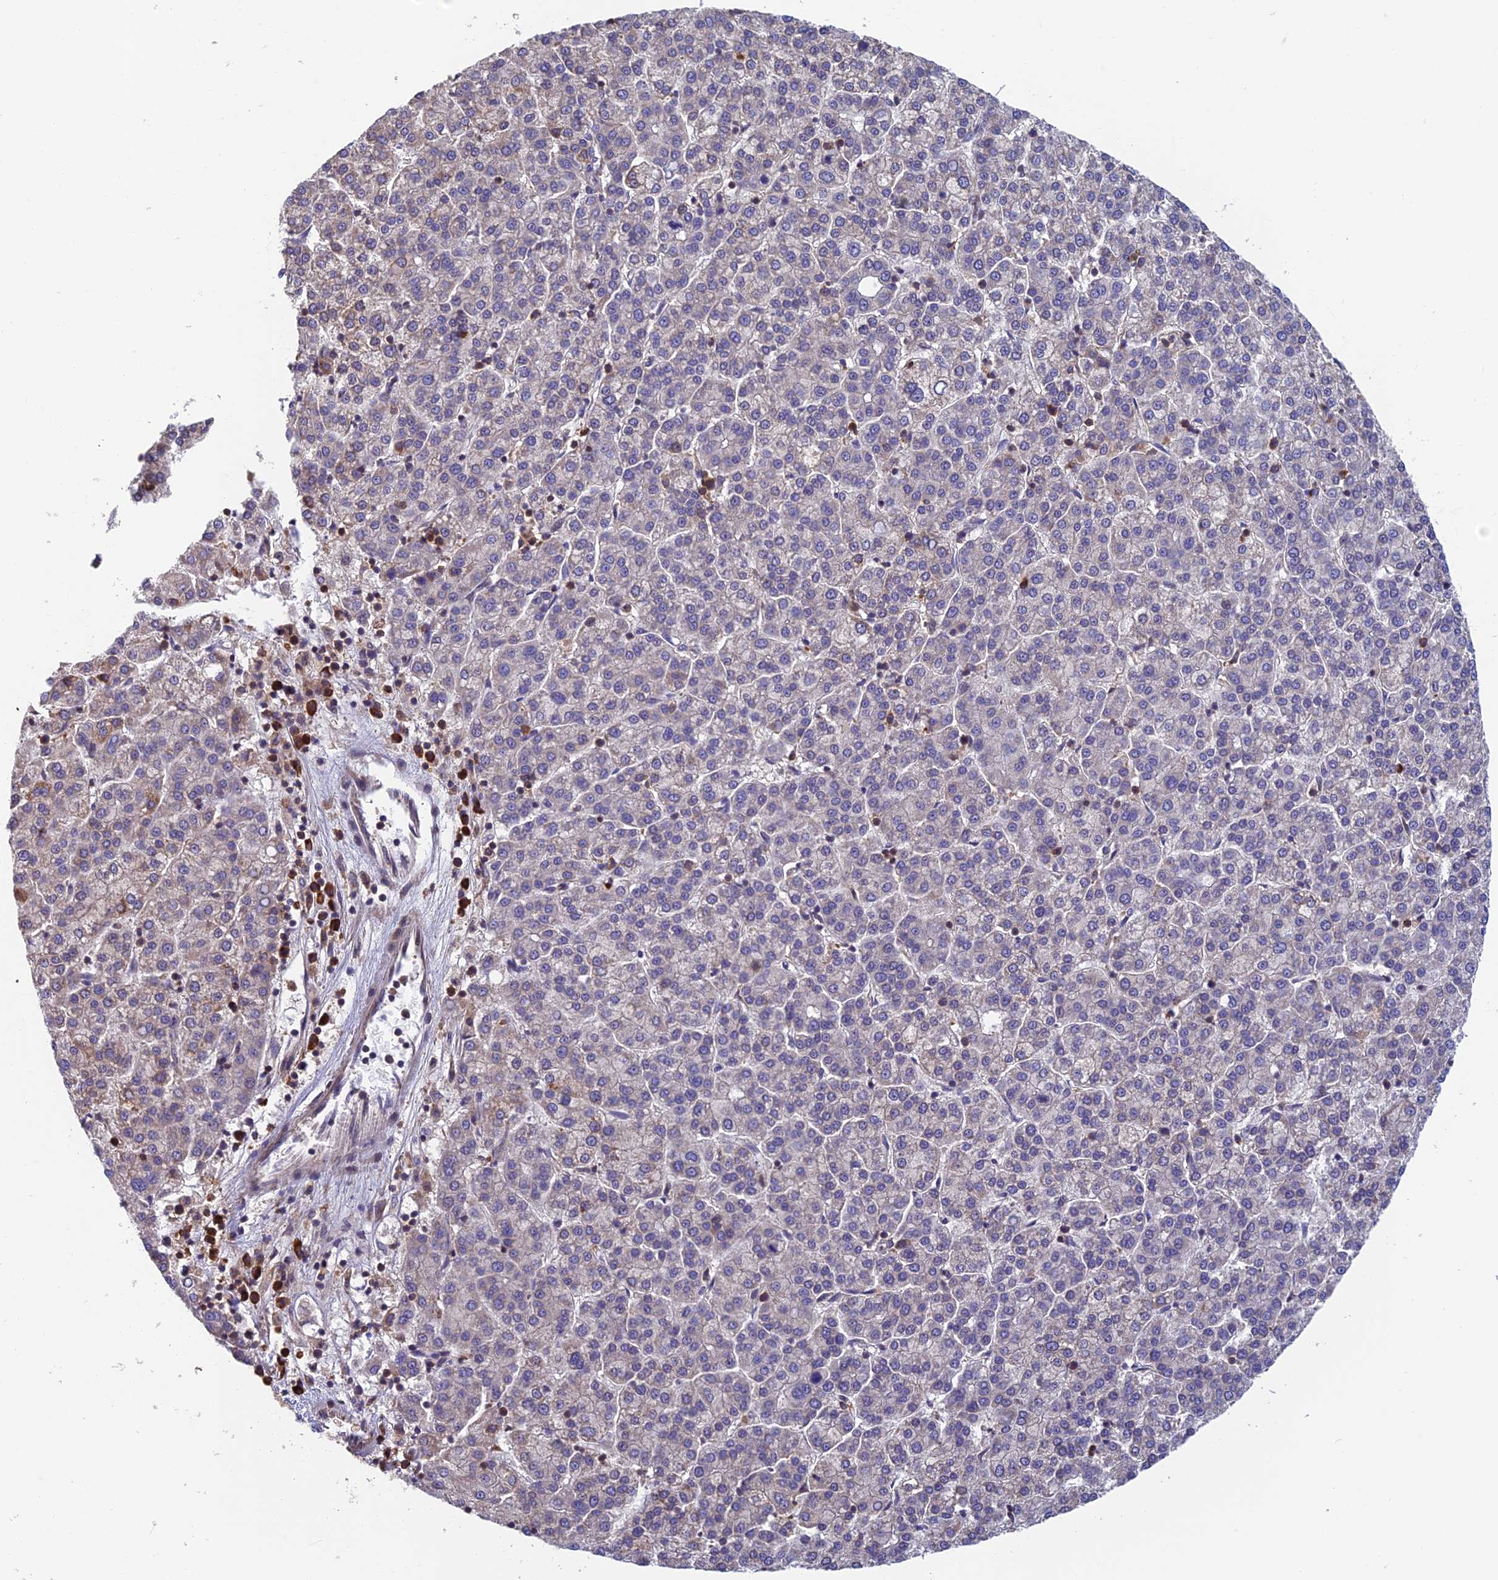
{"staining": {"intensity": "negative", "quantity": "none", "location": "none"}, "tissue": "liver cancer", "cell_type": "Tumor cells", "image_type": "cancer", "snomed": [{"axis": "morphology", "description": "Carcinoma, Hepatocellular, NOS"}, {"axis": "topography", "description": "Liver"}], "caption": "Immunohistochemistry (IHC) of human hepatocellular carcinoma (liver) displays no expression in tumor cells.", "gene": "IPO5", "patient": {"sex": "female", "age": 58}}